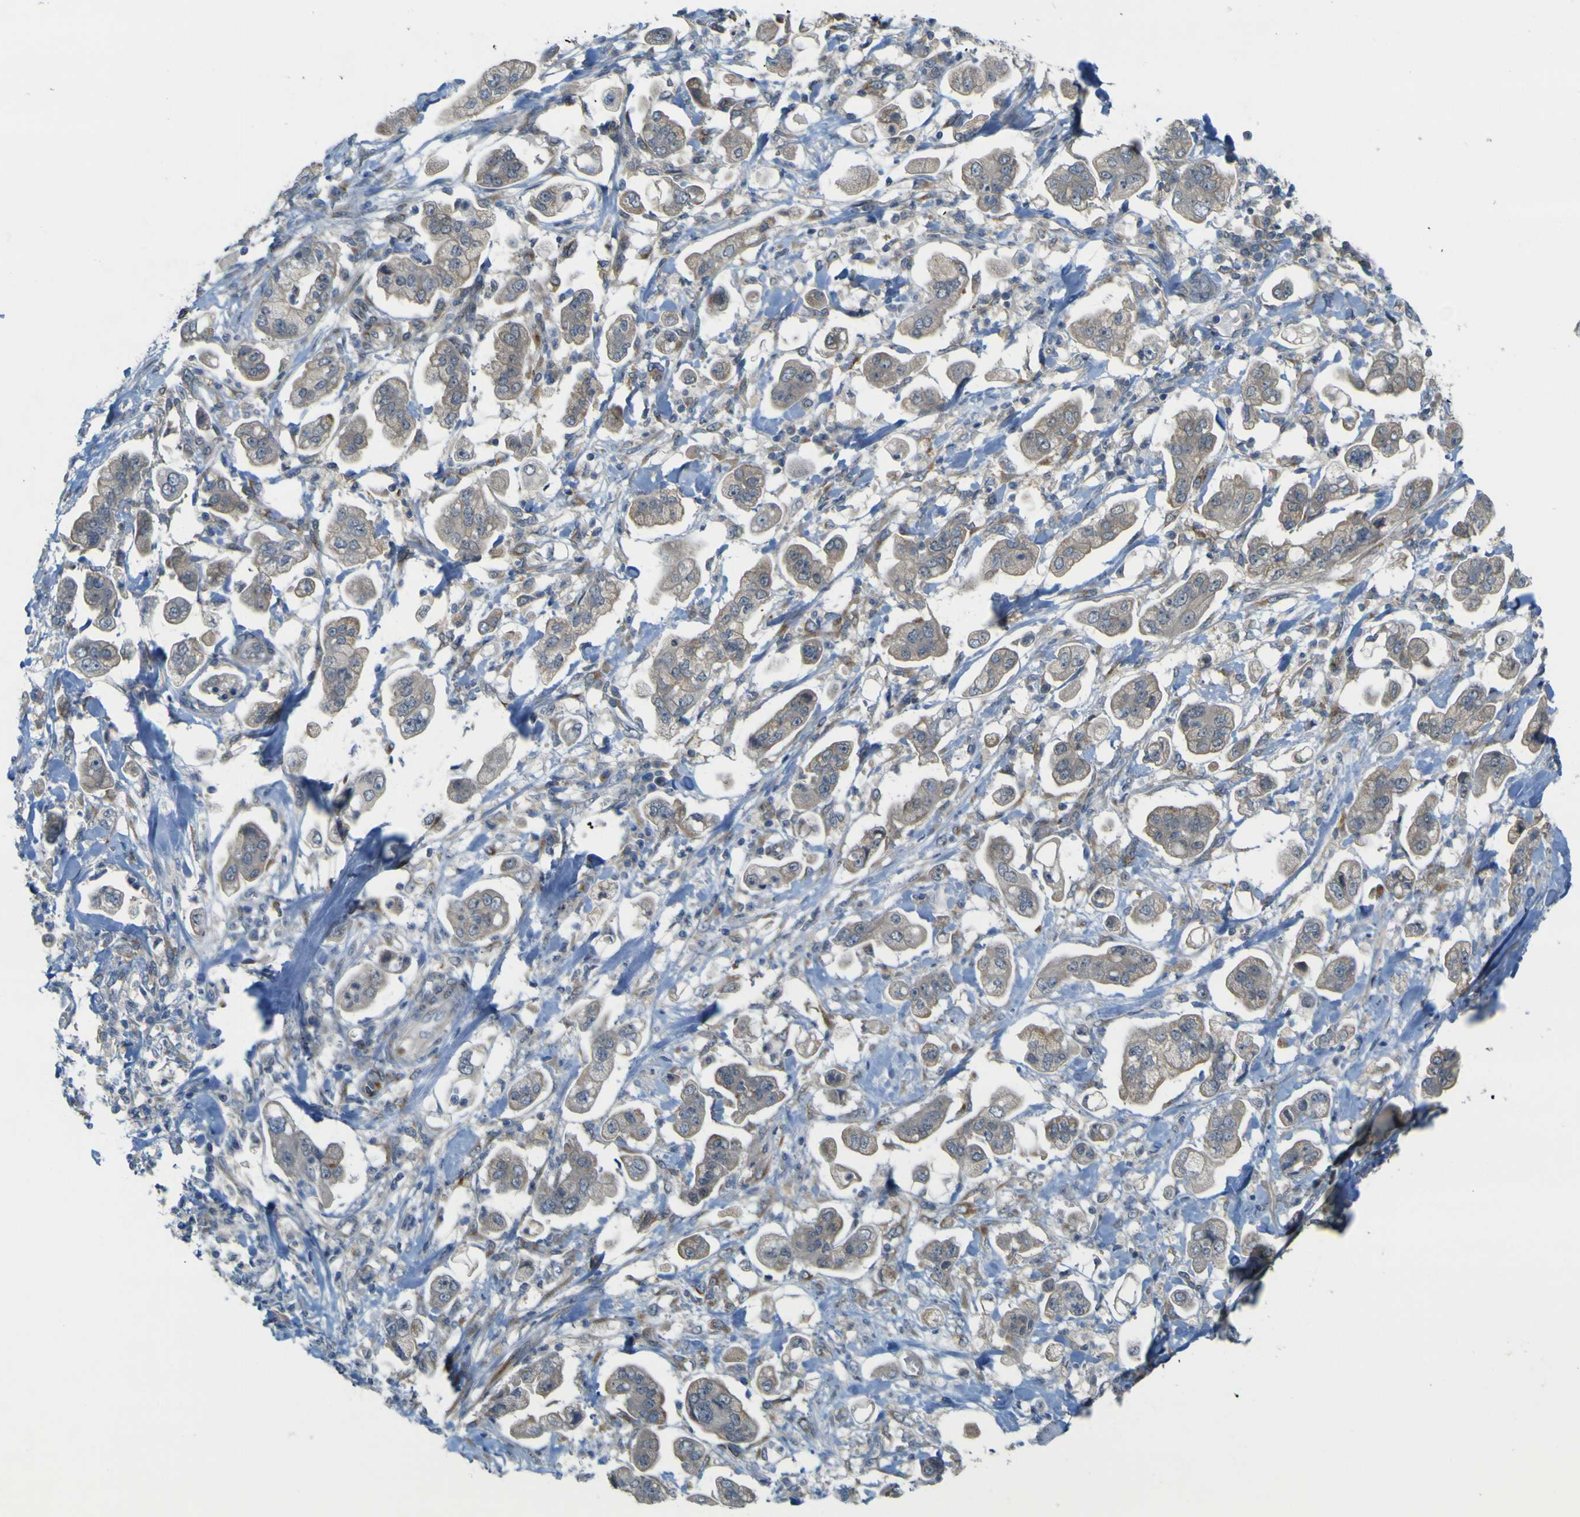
{"staining": {"intensity": "negative", "quantity": "none", "location": "none"}, "tissue": "stomach cancer", "cell_type": "Tumor cells", "image_type": "cancer", "snomed": [{"axis": "morphology", "description": "Adenocarcinoma, NOS"}, {"axis": "topography", "description": "Stomach"}], "caption": "Immunohistochemistry (IHC) photomicrograph of adenocarcinoma (stomach) stained for a protein (brown), which reveals no staining in tumor cells. (Immunohistochemistry (IHC), brightfield microscopy, high magnification).", "gene": "IGF2R", "patient": {"sex": "male", "age": 62}}